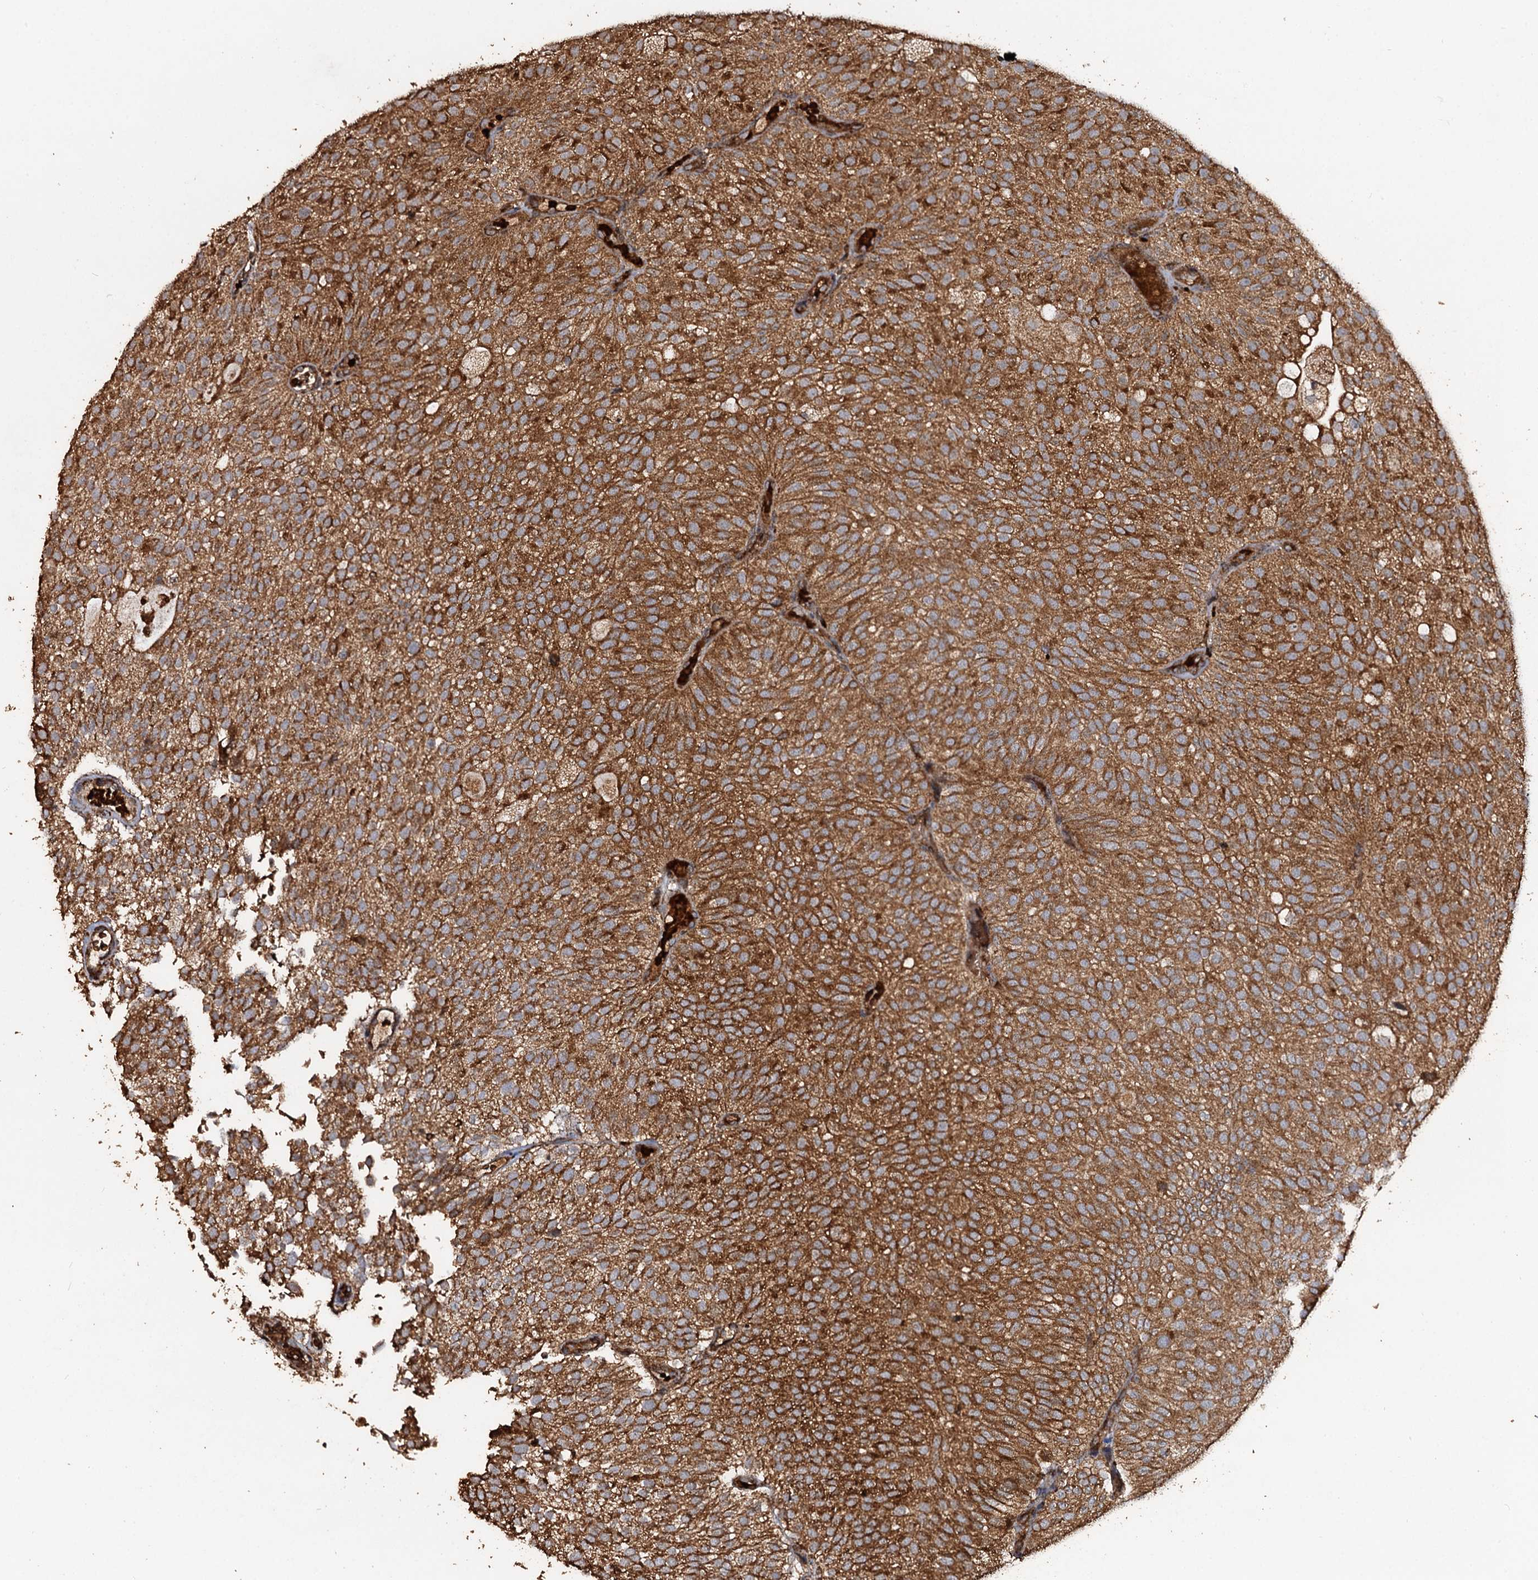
{"staining": {"intensity": "moderate", "quantity": ">75%", "location": "cytoplasmic/membranous"}, "tissue": "urothelial cancer", "cell_type": "Tumor cells", "image_type": "cancer", "snomed": [{"axis": "morphology", "description": "Urothelial carcinoma, Low grade"}, {"axis": "topography", "description": "Urinary bladder"}], "caption": "Immunohistochemical staining of human urothelial carcinoma (low-grade) reveals moderate cytoplasmic/membranous protein staining in about >75% of tumor cells.", "gene": "NOTCH2NLA", "patient": {"sex": "male", "age": 78}}